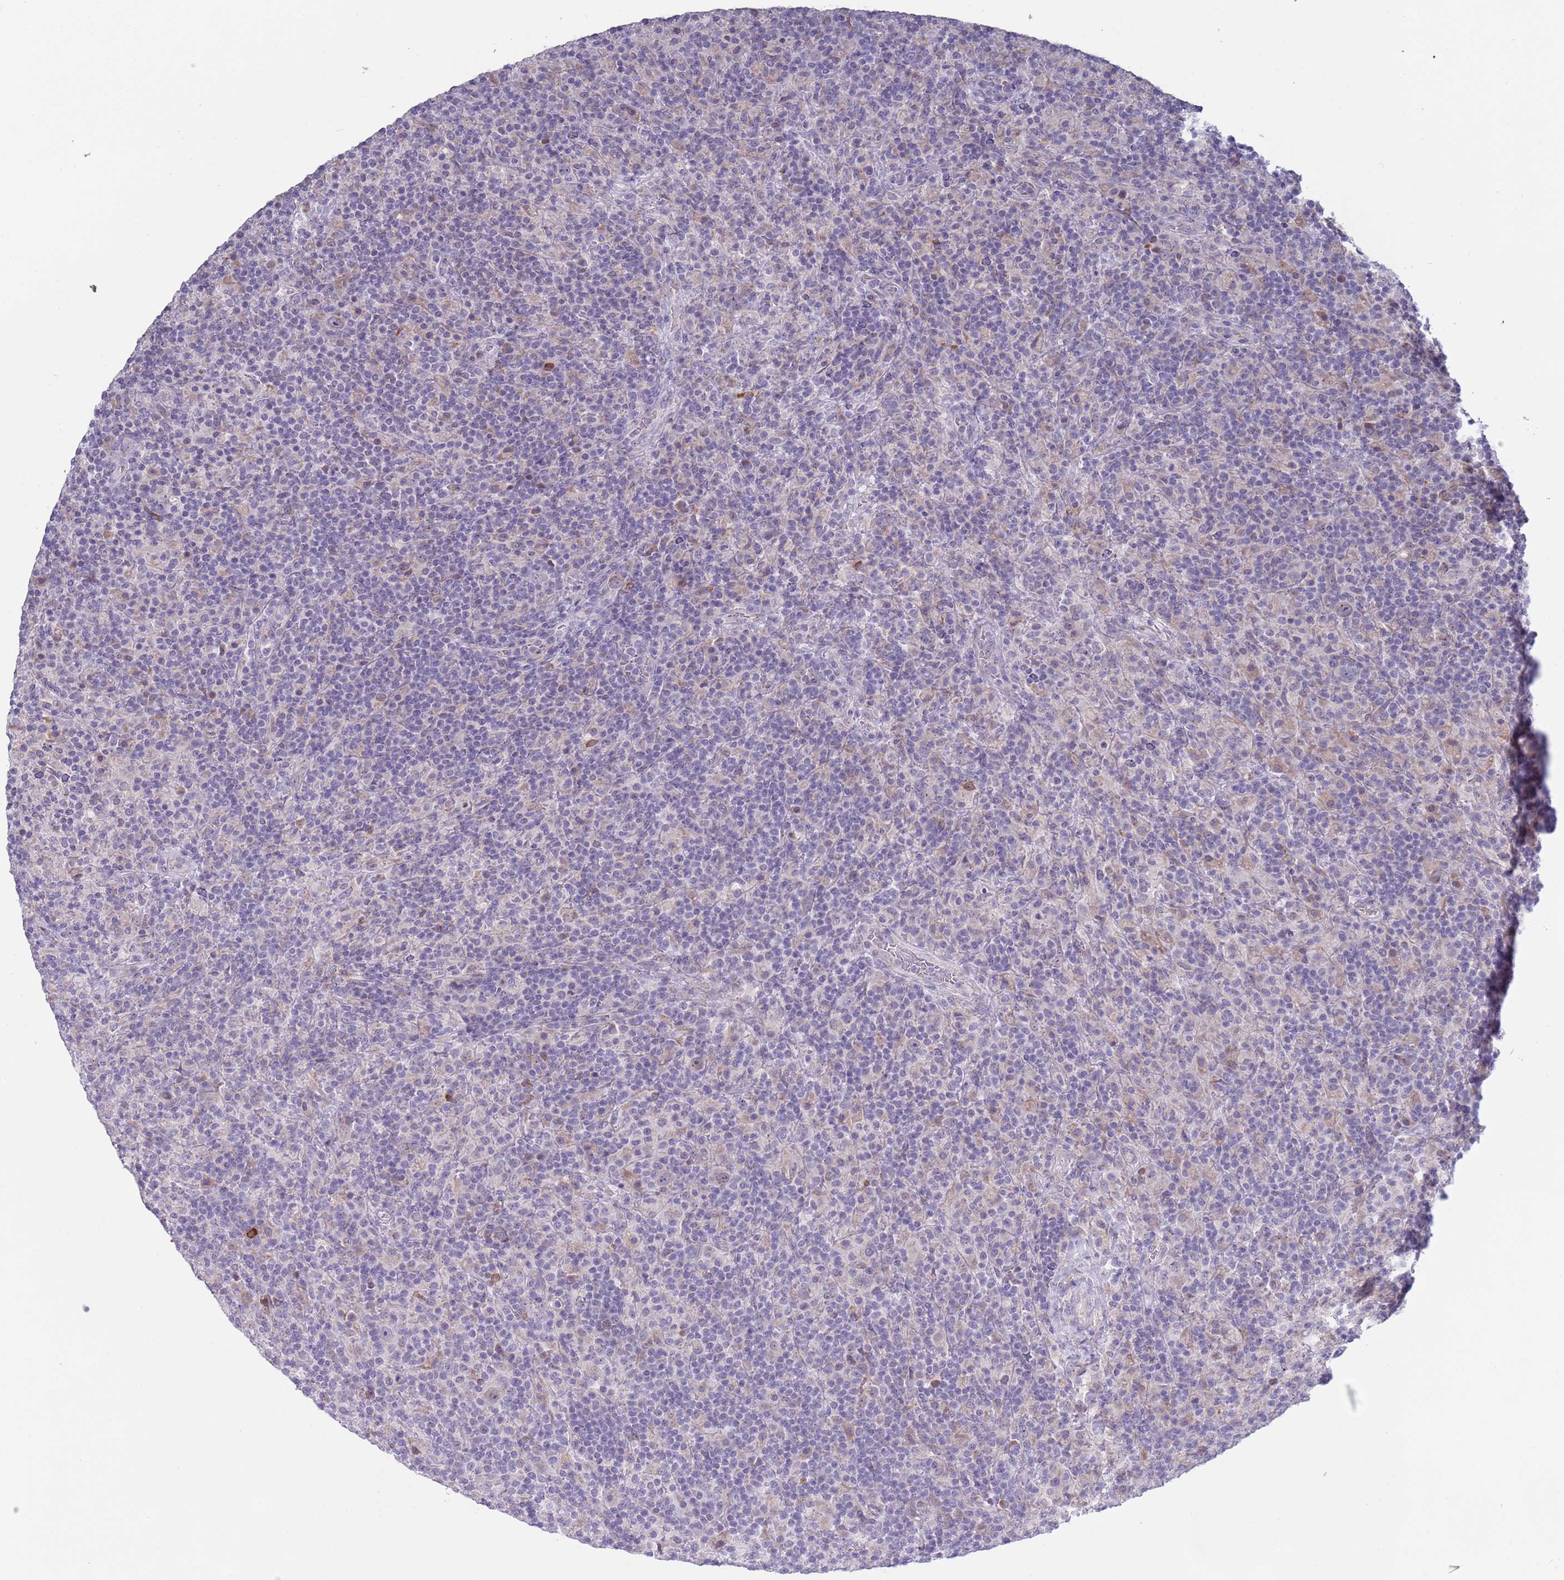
{"staining": {"intensity": "negative", "quantity": "none", "location": "none"}, "tissue": "lymphoma", "cell_type": "Tumor cells", "image_type": "cancer", "snomed": [{"axis": "morphology", "description": "Hodgkin's disease, NOS"}, {"axis": "topography", "description": "Lymph node"}], "caption": "Immunohistochemistry image of human lymphoma stained for a protein (brown), which shows no staining in tumor cells.", "gene": "LTB", "patient": {"sex": "male", "age": 70}}